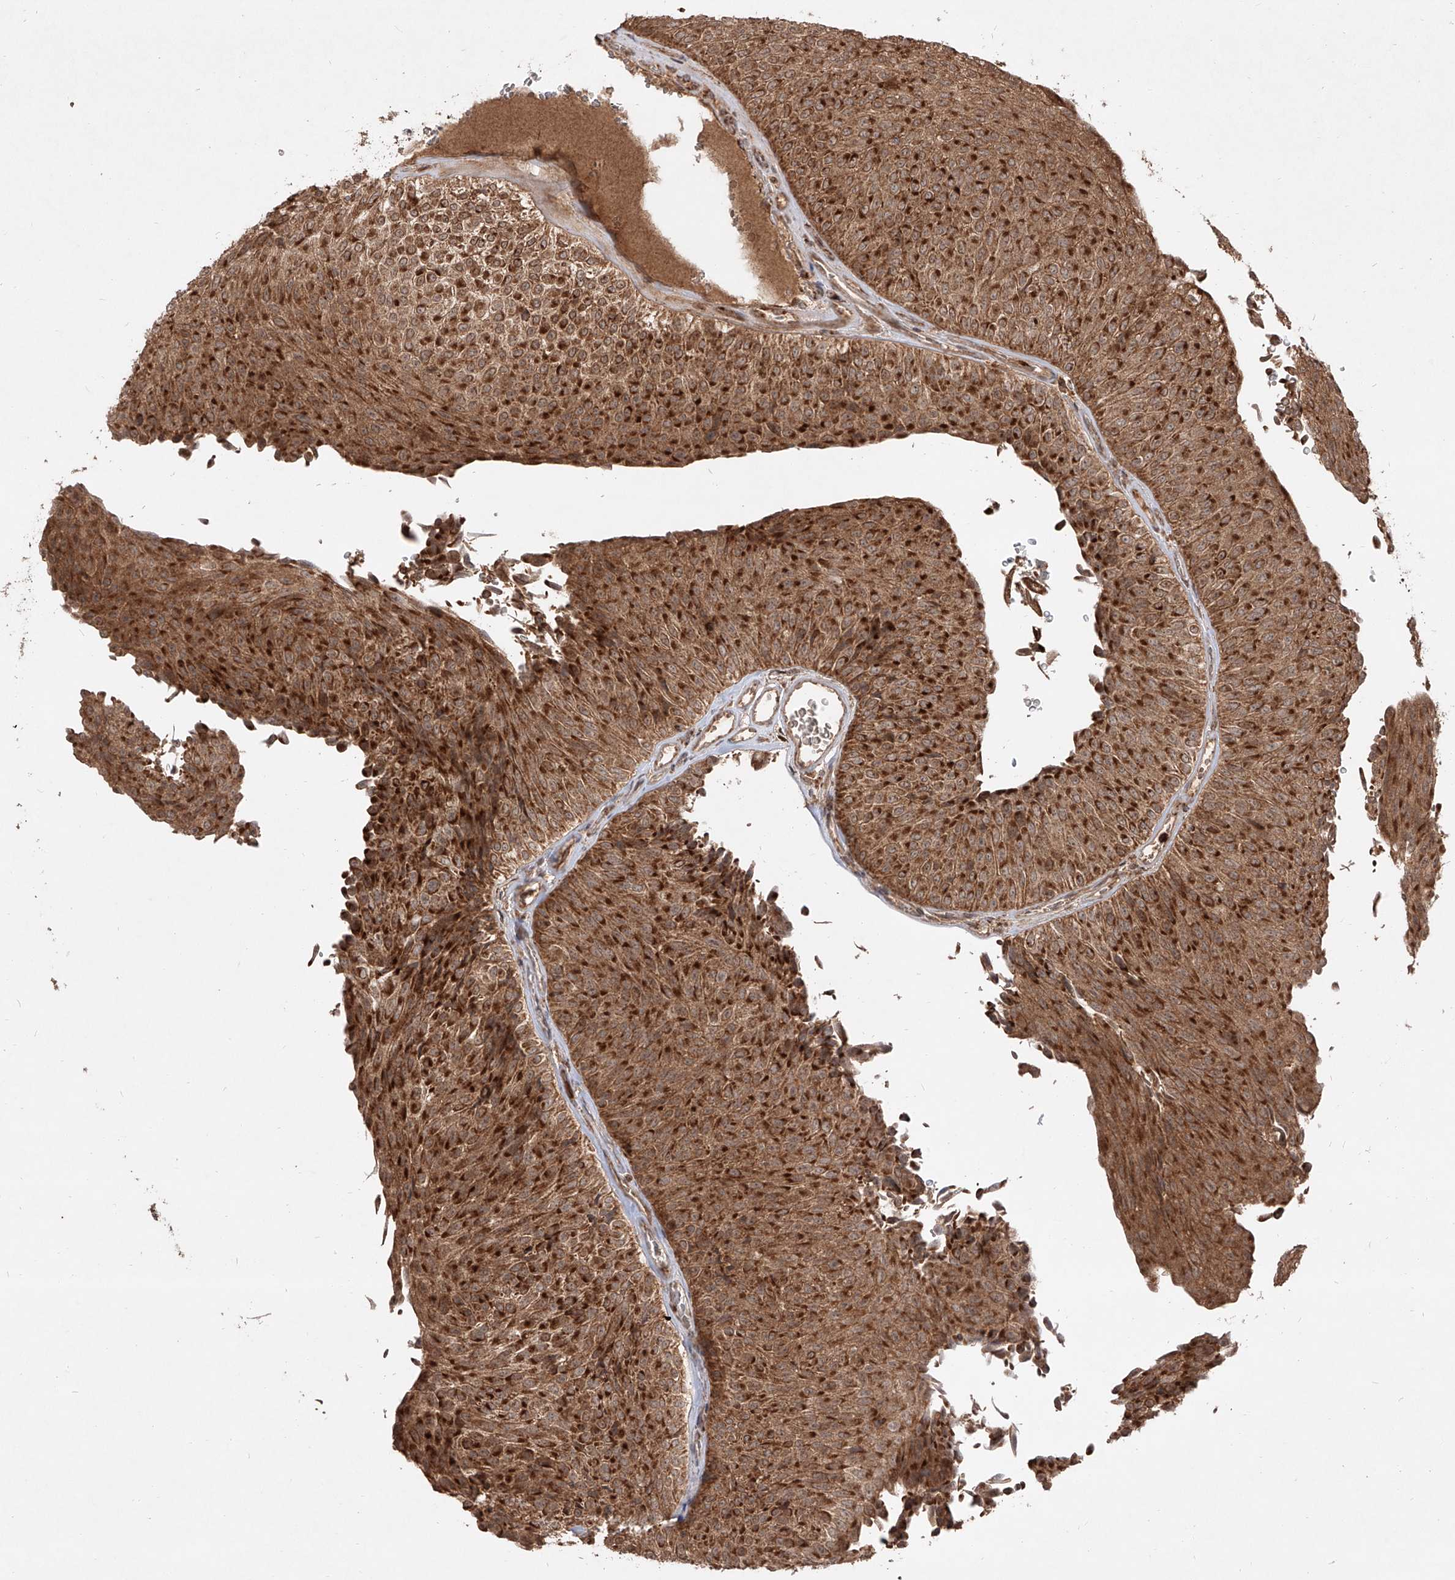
{"staining": {"intensity": "strong", "quantity": ">75%", "location": "cytoplasmic/membranous"}, "tissue": "urothelial cancer", "cell_type": "Tumor cells", "image_type": "cancer", "snomed": [{"axis": "morphology", "description": "Urothelial carcinoma, Low grade"}, {"axis": "topography", "description": "Urinary bladder"}], "caption": "There is high levels of strong cytoplasmic/membranous positivity in tumor cells of low-grade urothelial carcinoma, as demonstrated by immunohistochemical staining (brown color).", "gene": "AIM2", "patient": {"sex": "male", "age": 78}}